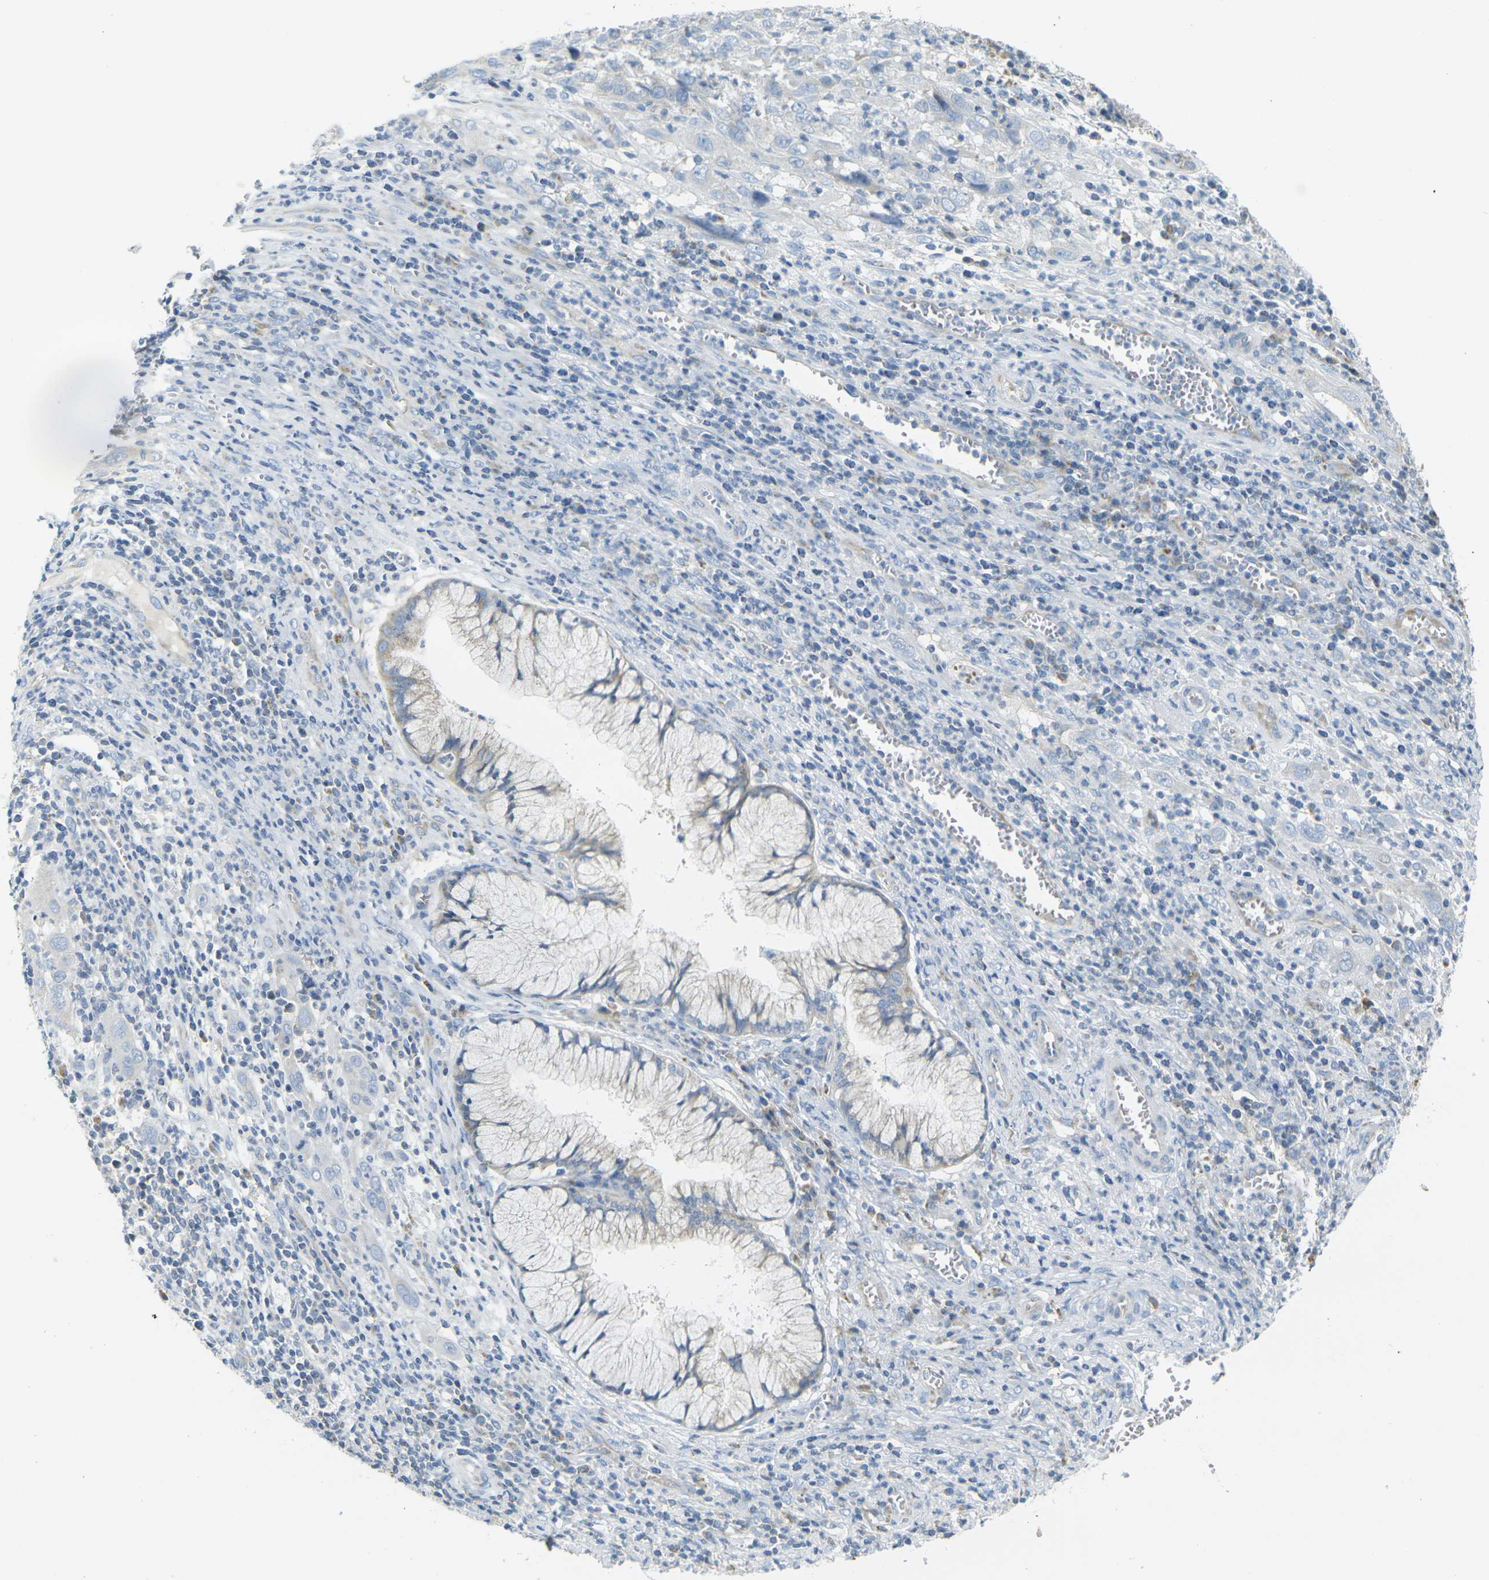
{"staining": {"intensity": "negative", "quantity": "none", "location": "none"}, "tissue": "cervical cancer", "cell_type": "Tumor cells", "image_type": "cancer", "snomed": [{"axis": "morphology", "description": "Squamous cell carcinoma, NOS"}, {"axis": "topography", "description": "Cervix"}], "caption": "Histopathology image shows no protein positivity in tumor cells of cervical cancer tissue. (Brightfield microscopy of DAB immunohistochemistry (IHC) at high magnification).", "gene": "PARD6B", "patient": {"sex": "female", "age": 32}}